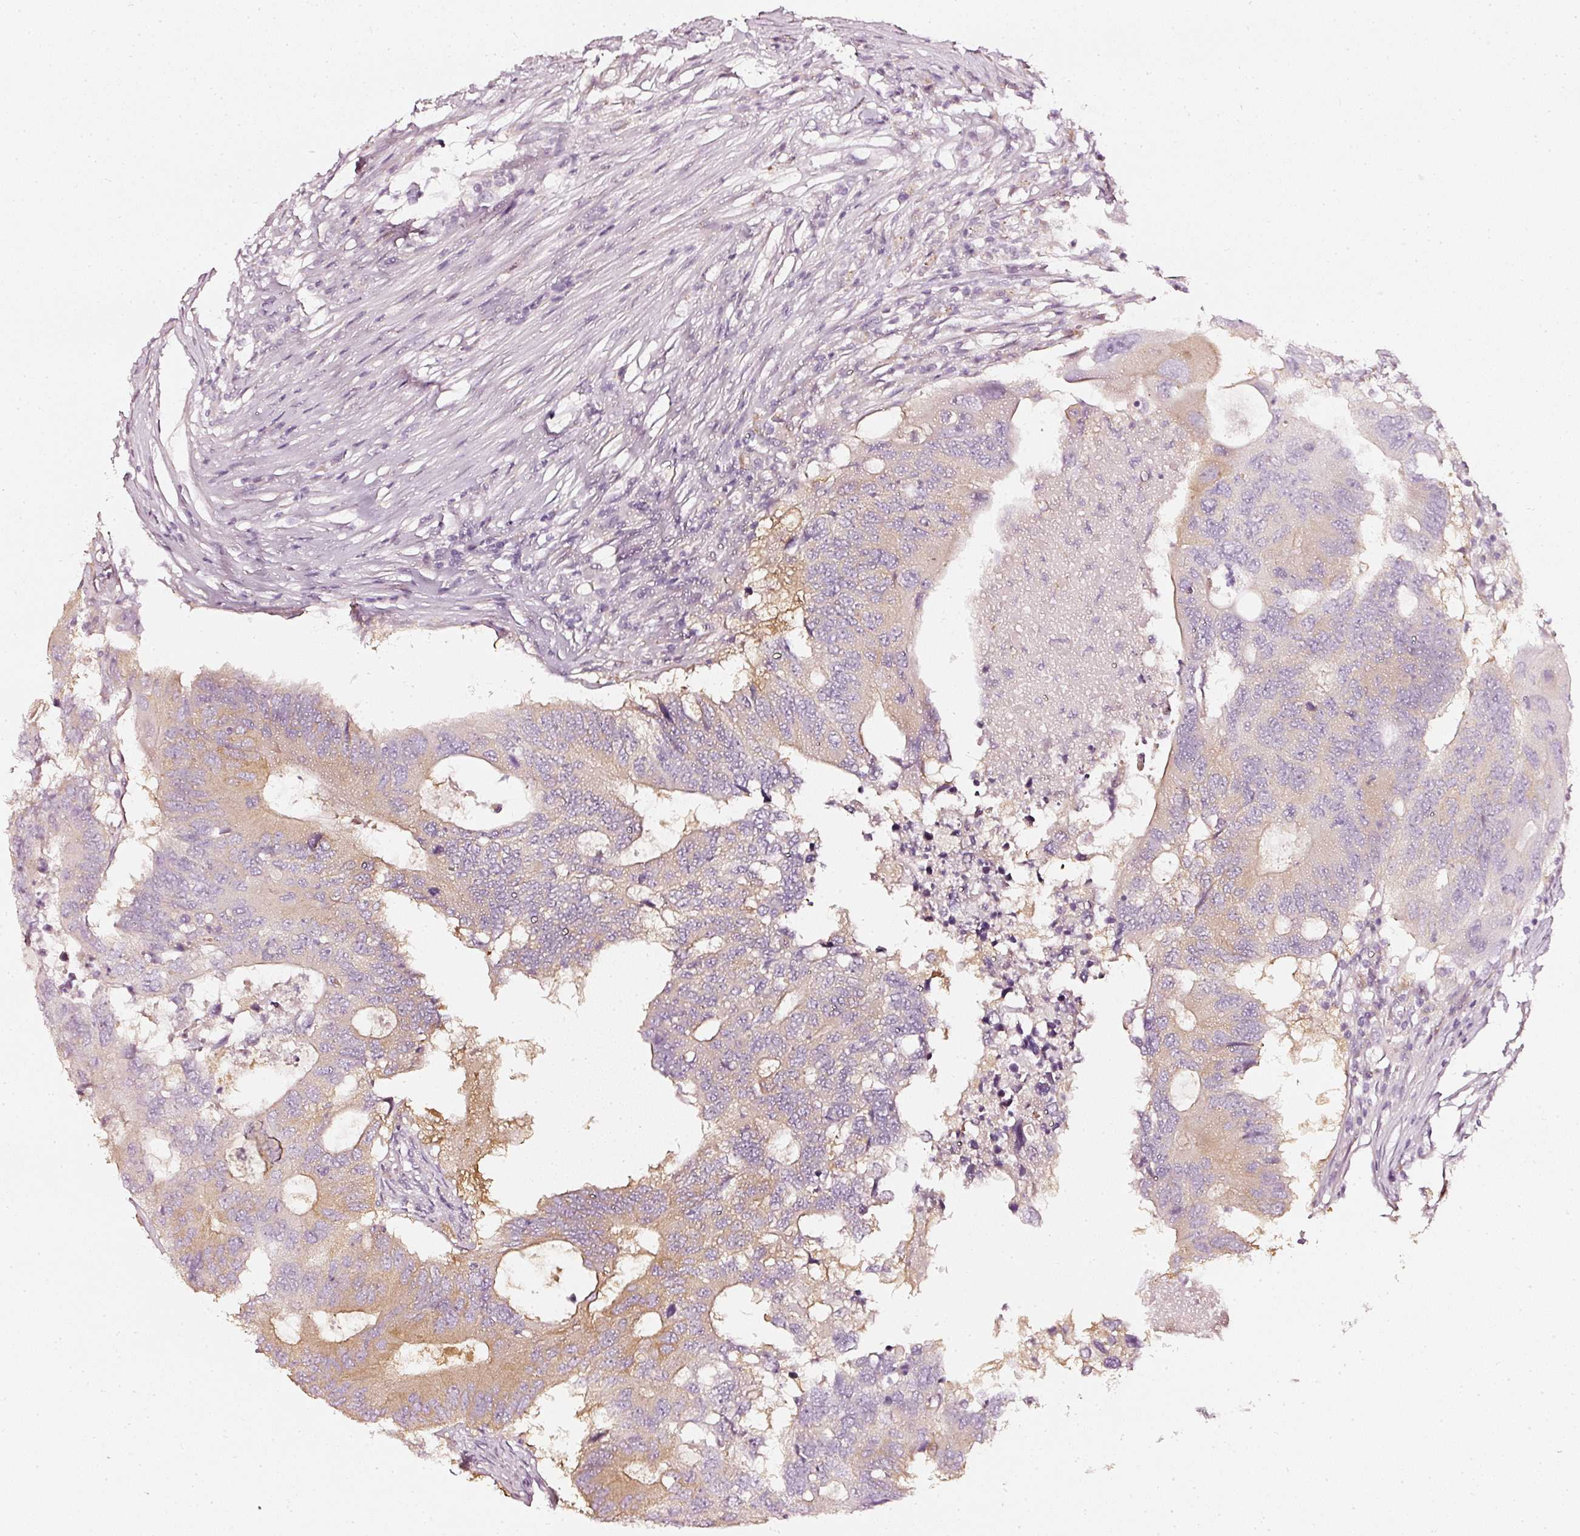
{"staining": {"intensity": "moderate", "quantity": "25%-75%", "location": "cytoplasmic/membranous"}, "tissue": "colorectal cancer", "cell_type": "Tumor cells", "image_type": "cancer", "snomed": [{"axis": "morphology", "description": "Adenocarcinoma, NOS"}, {"axis": "topography", "description": "Colon"}], "caption": "Colorectal cancer (adenocarcinoma) was stained to show a protein in brown. There is medium levels of moderate cytoplasmic/membranous positivity in about 25%-75% of tumor cells. The staining is performed using DAB brown chromogen to label protein expression. The nuclei are counter-stained blue using hematoxylin.", "gene": "CNP", "patient": {"sex": "male", "age": 71}}